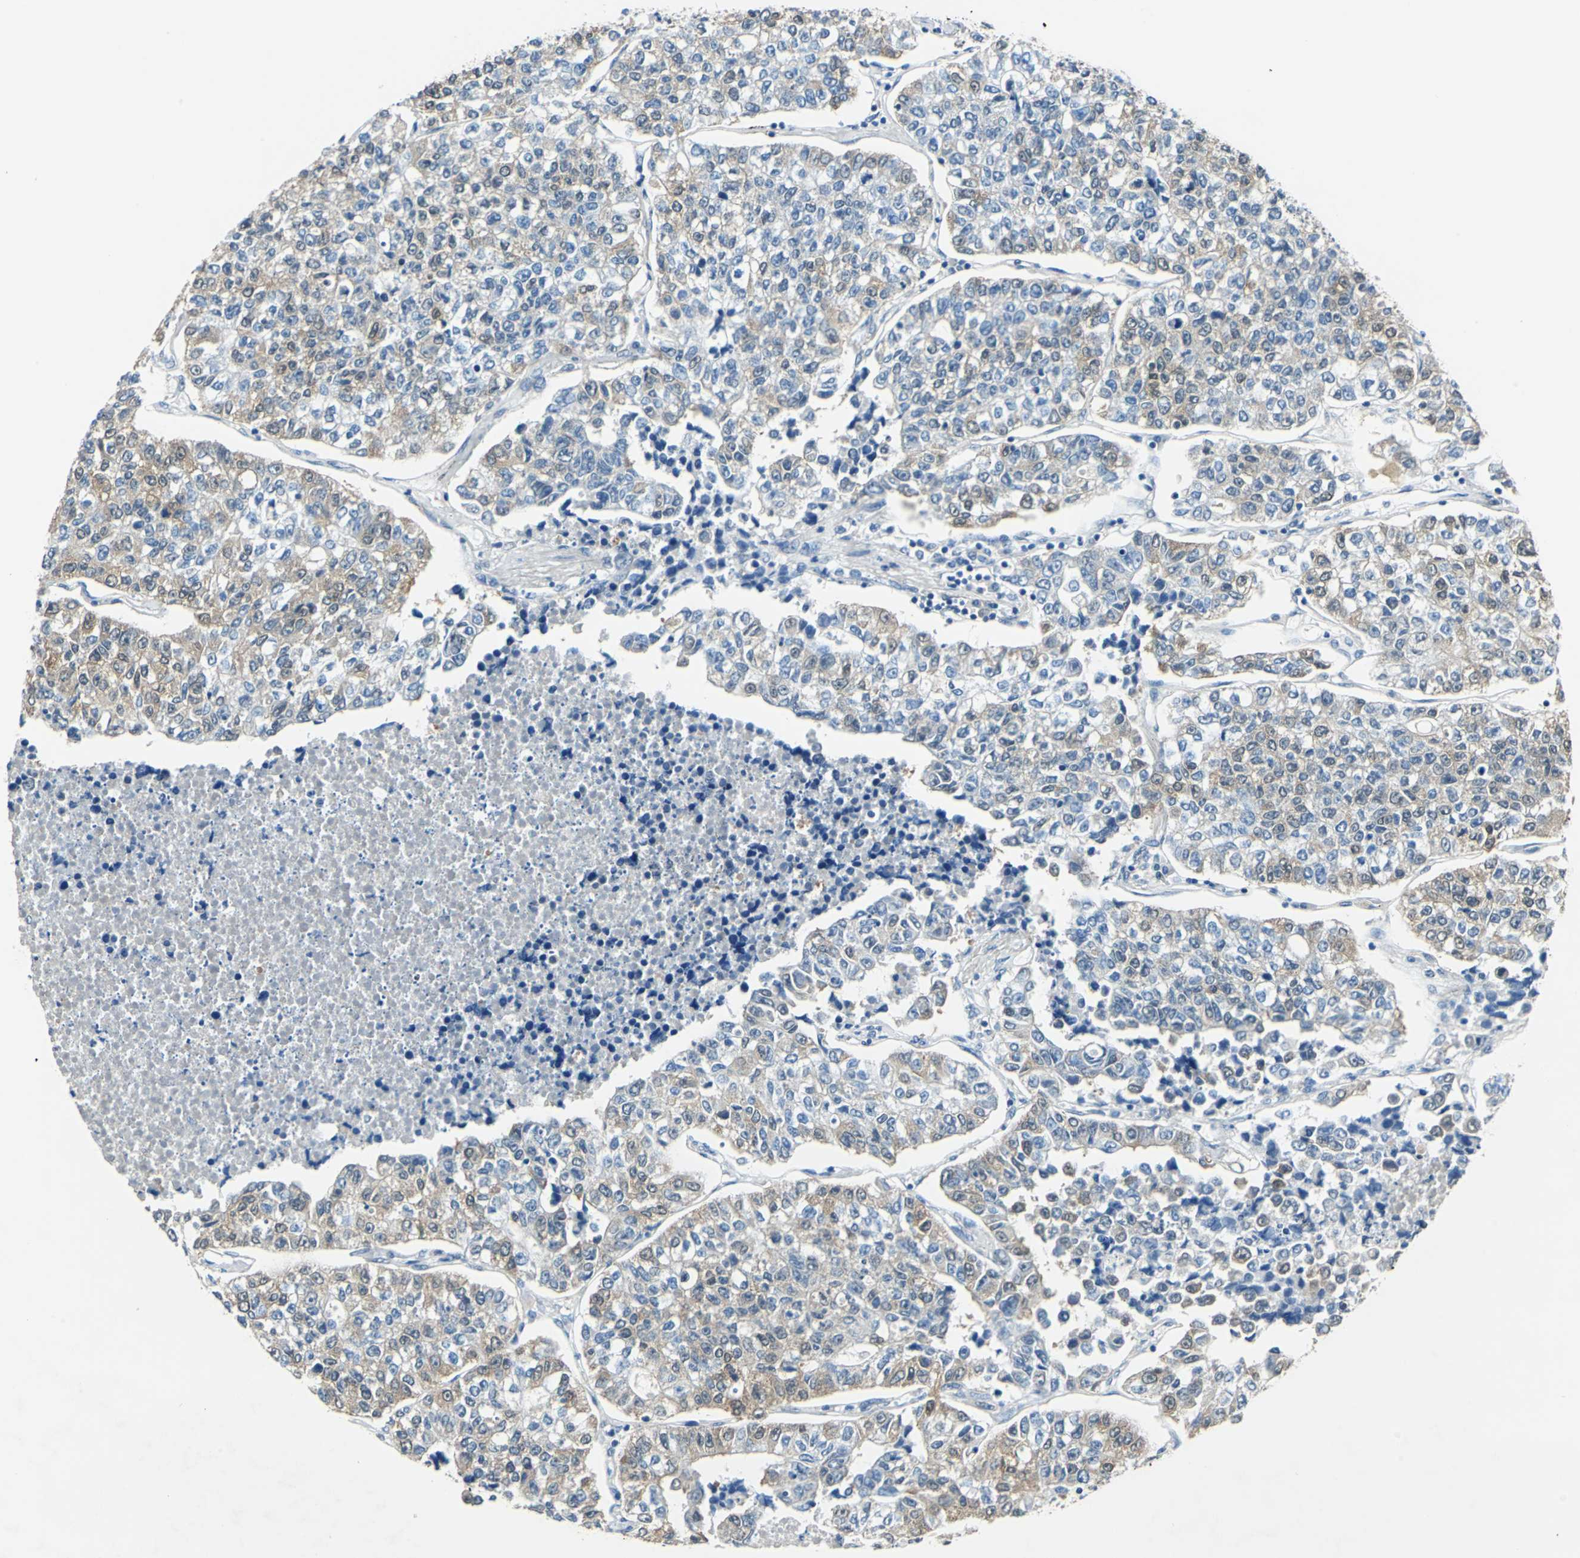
{"staining": {"intensity": "moderate", "quantity": ">75%", "location": "cytoplasmic/membranous"}, "tissue": "lung cancer", "cell_type": "Tumor cells", "image_type": "cancer", "snomed": [{"axis": "morphology", "description": "Adenocarcinoma, NOS"}, {"axis": "topography", "description": "Lung"}], "caption": "Human lung cancer stained for a protein (brown) demonstrates moderate cytoplasmic/membranous positive expression in approximately >75% of tumor cells.", "gene": "FKBP4", "patient": {"sex": "male", "age": 49}}